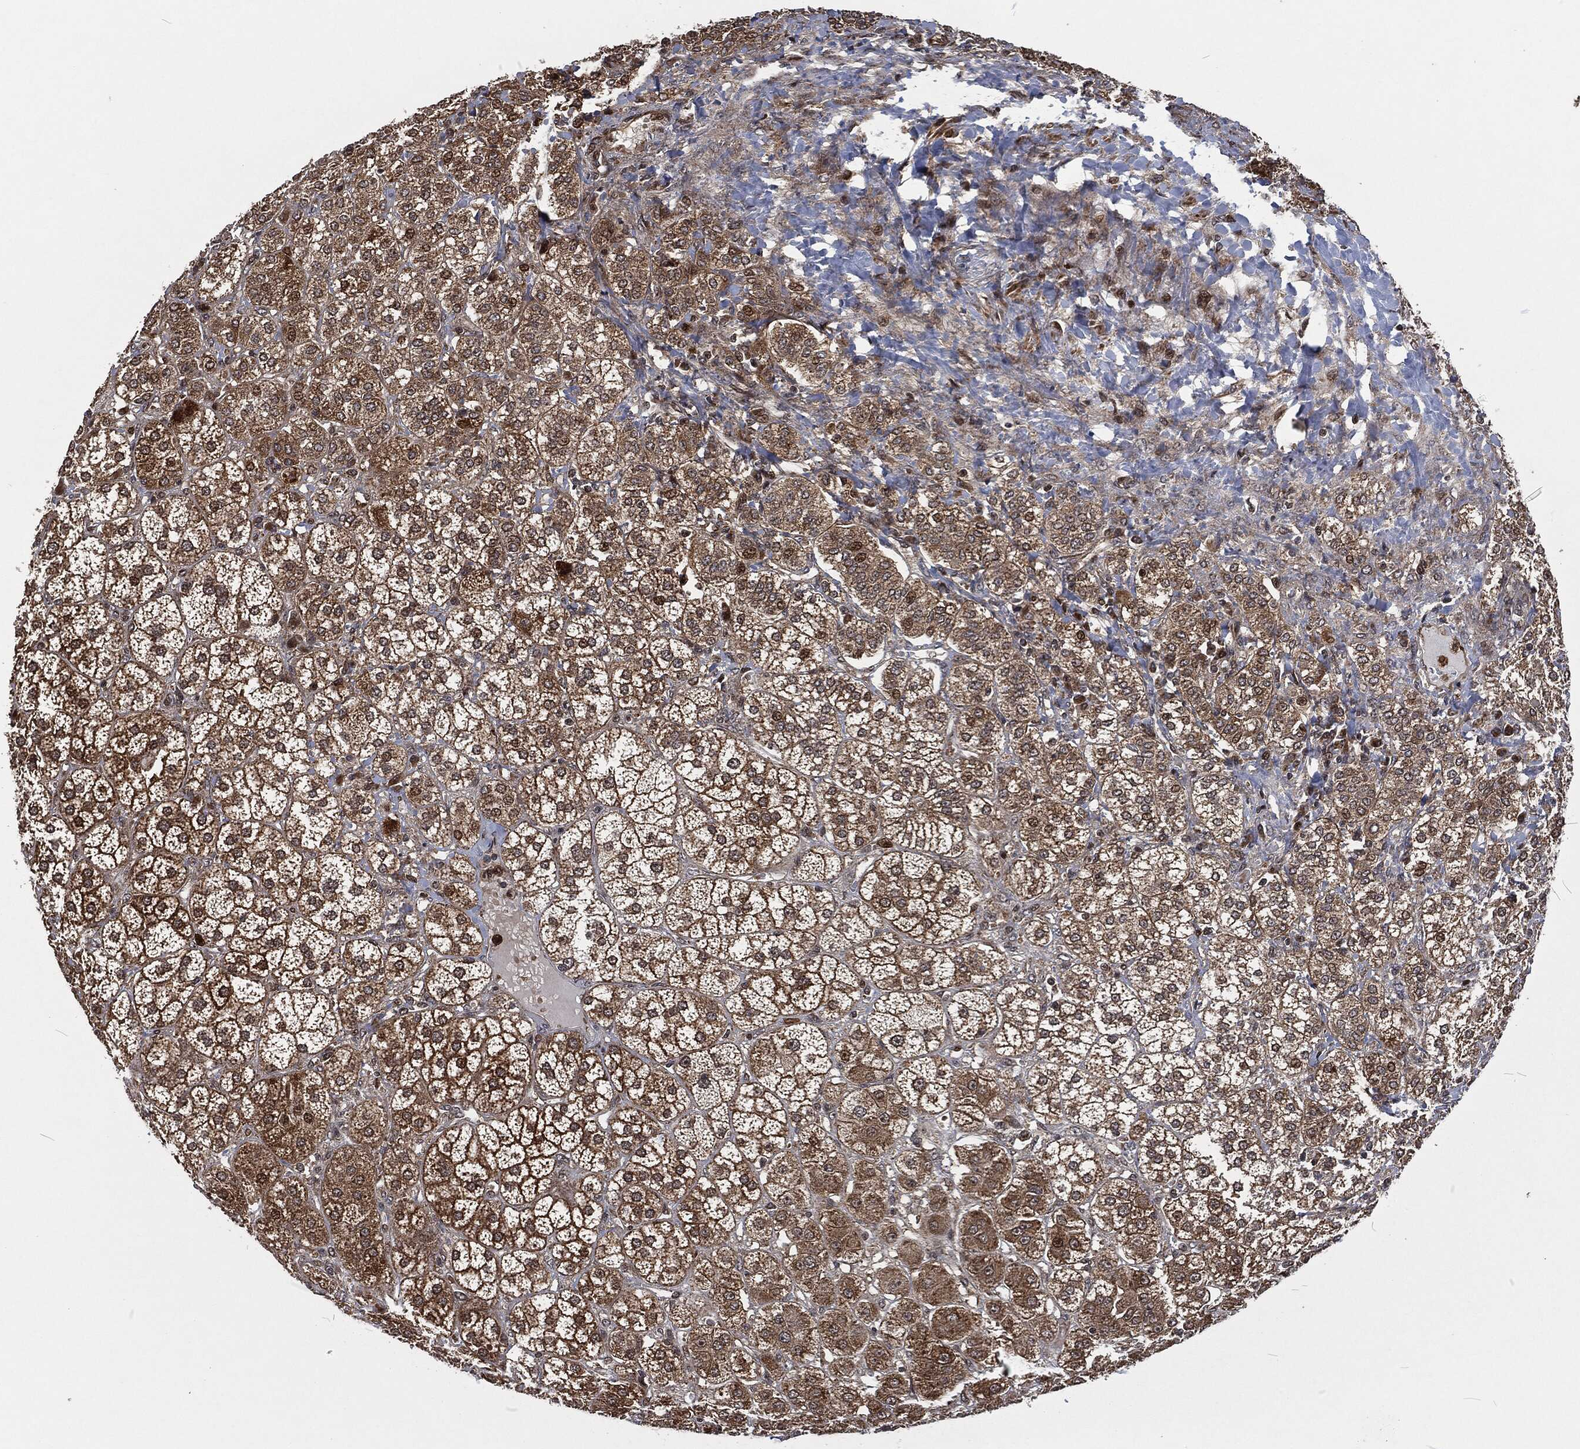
{"staining": {"intensity": "strong", "quantity": "25%-75%", "location": "cytoplasmic/membranous"}, "tissue": "adrenal gland", "cell_type": "Glandular cells", "image_type": "normal", "snomed": [{"axis": "morphology", "description": "Normal tissue, NOS"}, {"axis": "topography", "description": "Adrenal gland"}], "caption": "The photomicrograph exhibits immunohistochemical staining of normal adrenal gland. There is strong cytoplasmic/membranous staining is appreciated in about 25%-75% of glandular cells. Nuclei are stained in blue.", "gene": "CMPK2", "patient": {"sex": "male", "age": 70}}